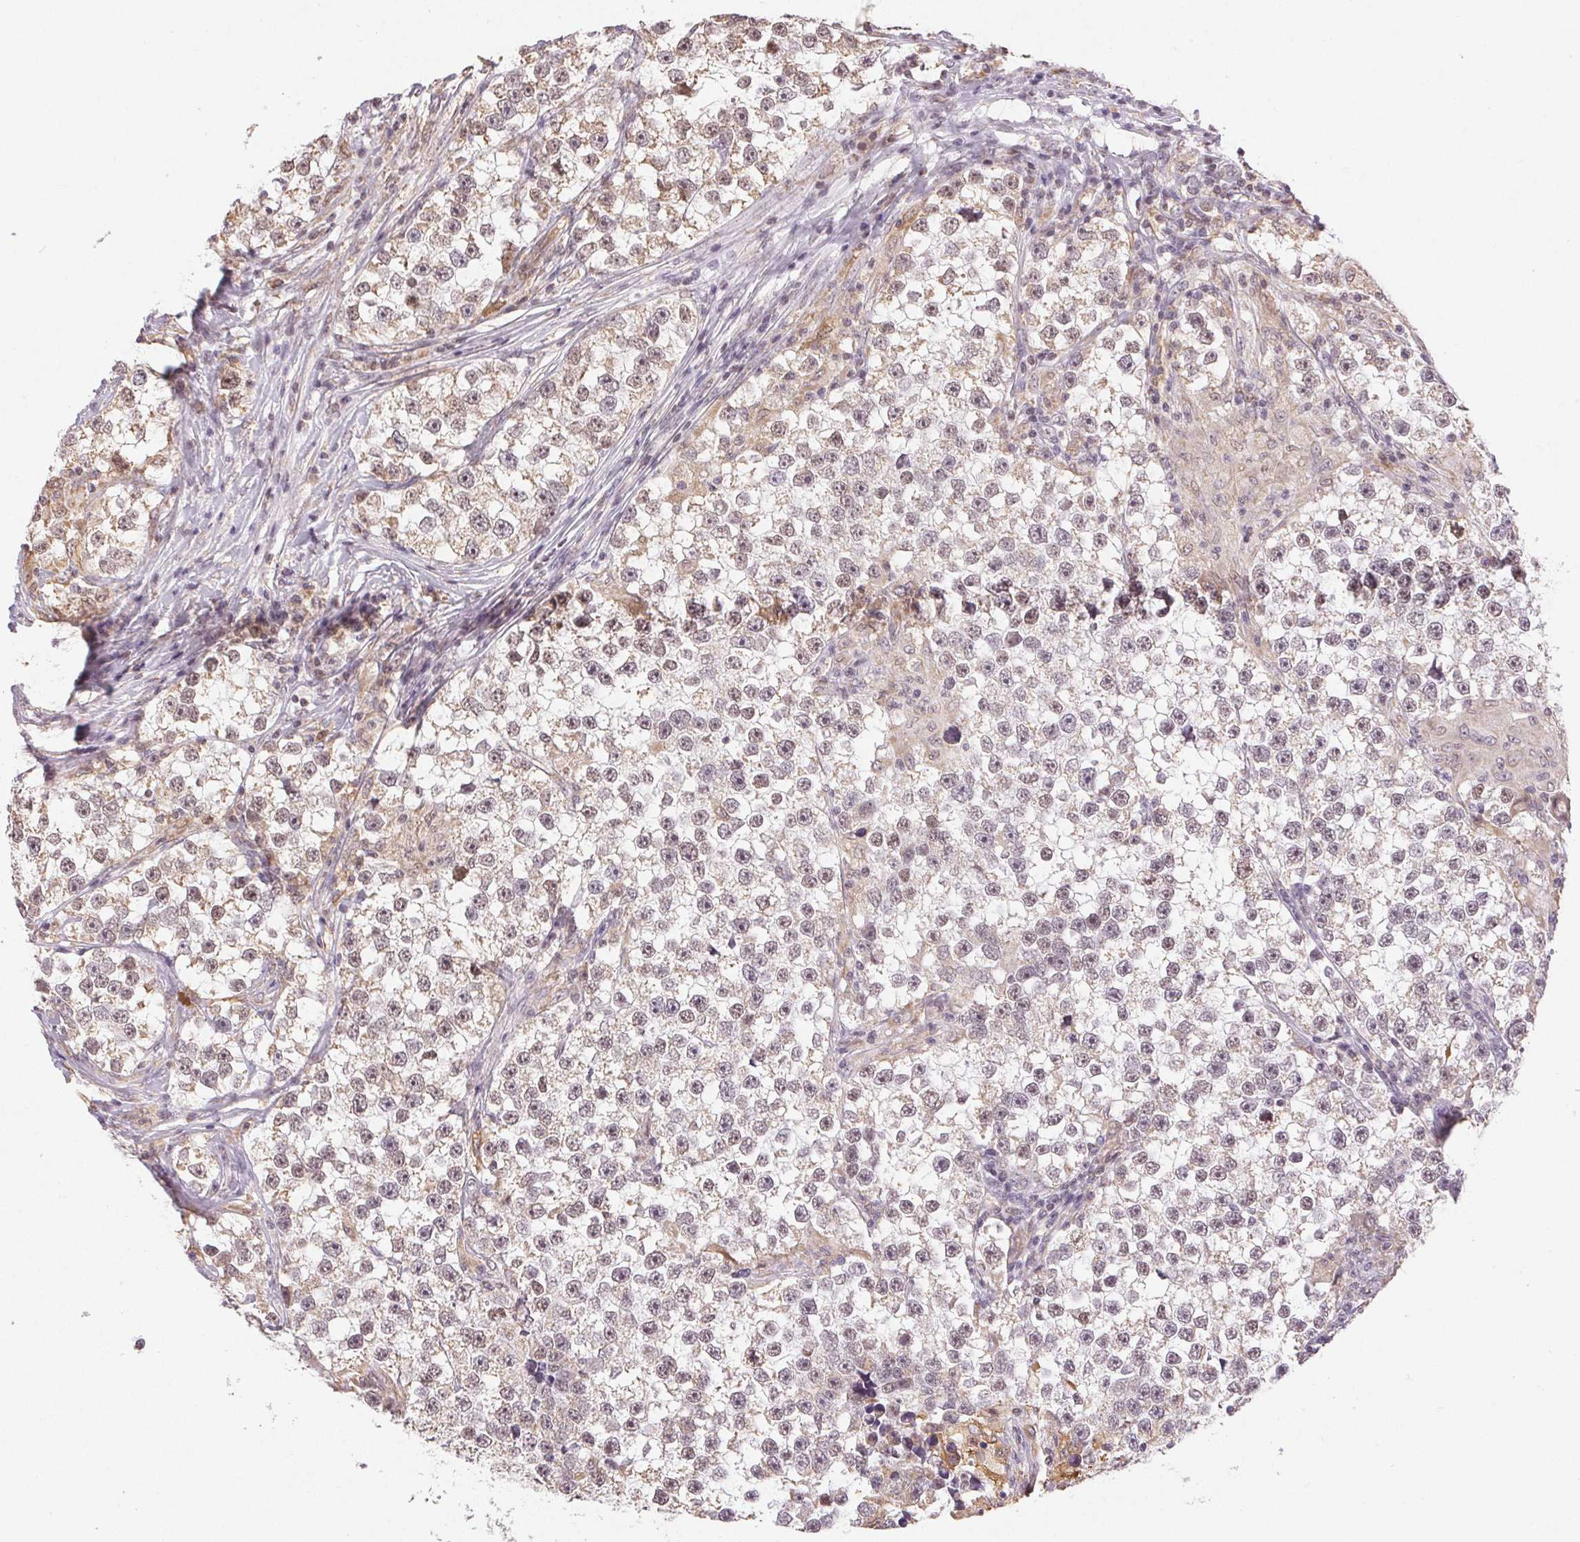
{"staining": {"intensity": "weak", "quantity": "25%-75%", "location": "cytoplasmic/membranous"}, "tissue": "testis cancer", "cell_type": "Tumor cells", "image_type": "cancer", "snomed": [{"axis": "morphology", "description": "Seminoma, NOS"}, {"axis": "topography", "description": "Testis"}], "caption": "Human testis seminoma stained for a protein (brown) shows weak cytoplasmic/membranous positive expression in about 25%-75% of tumor cells.", "gene": "PIWIL4", "patient": {"sex": "male", "age": 46}}